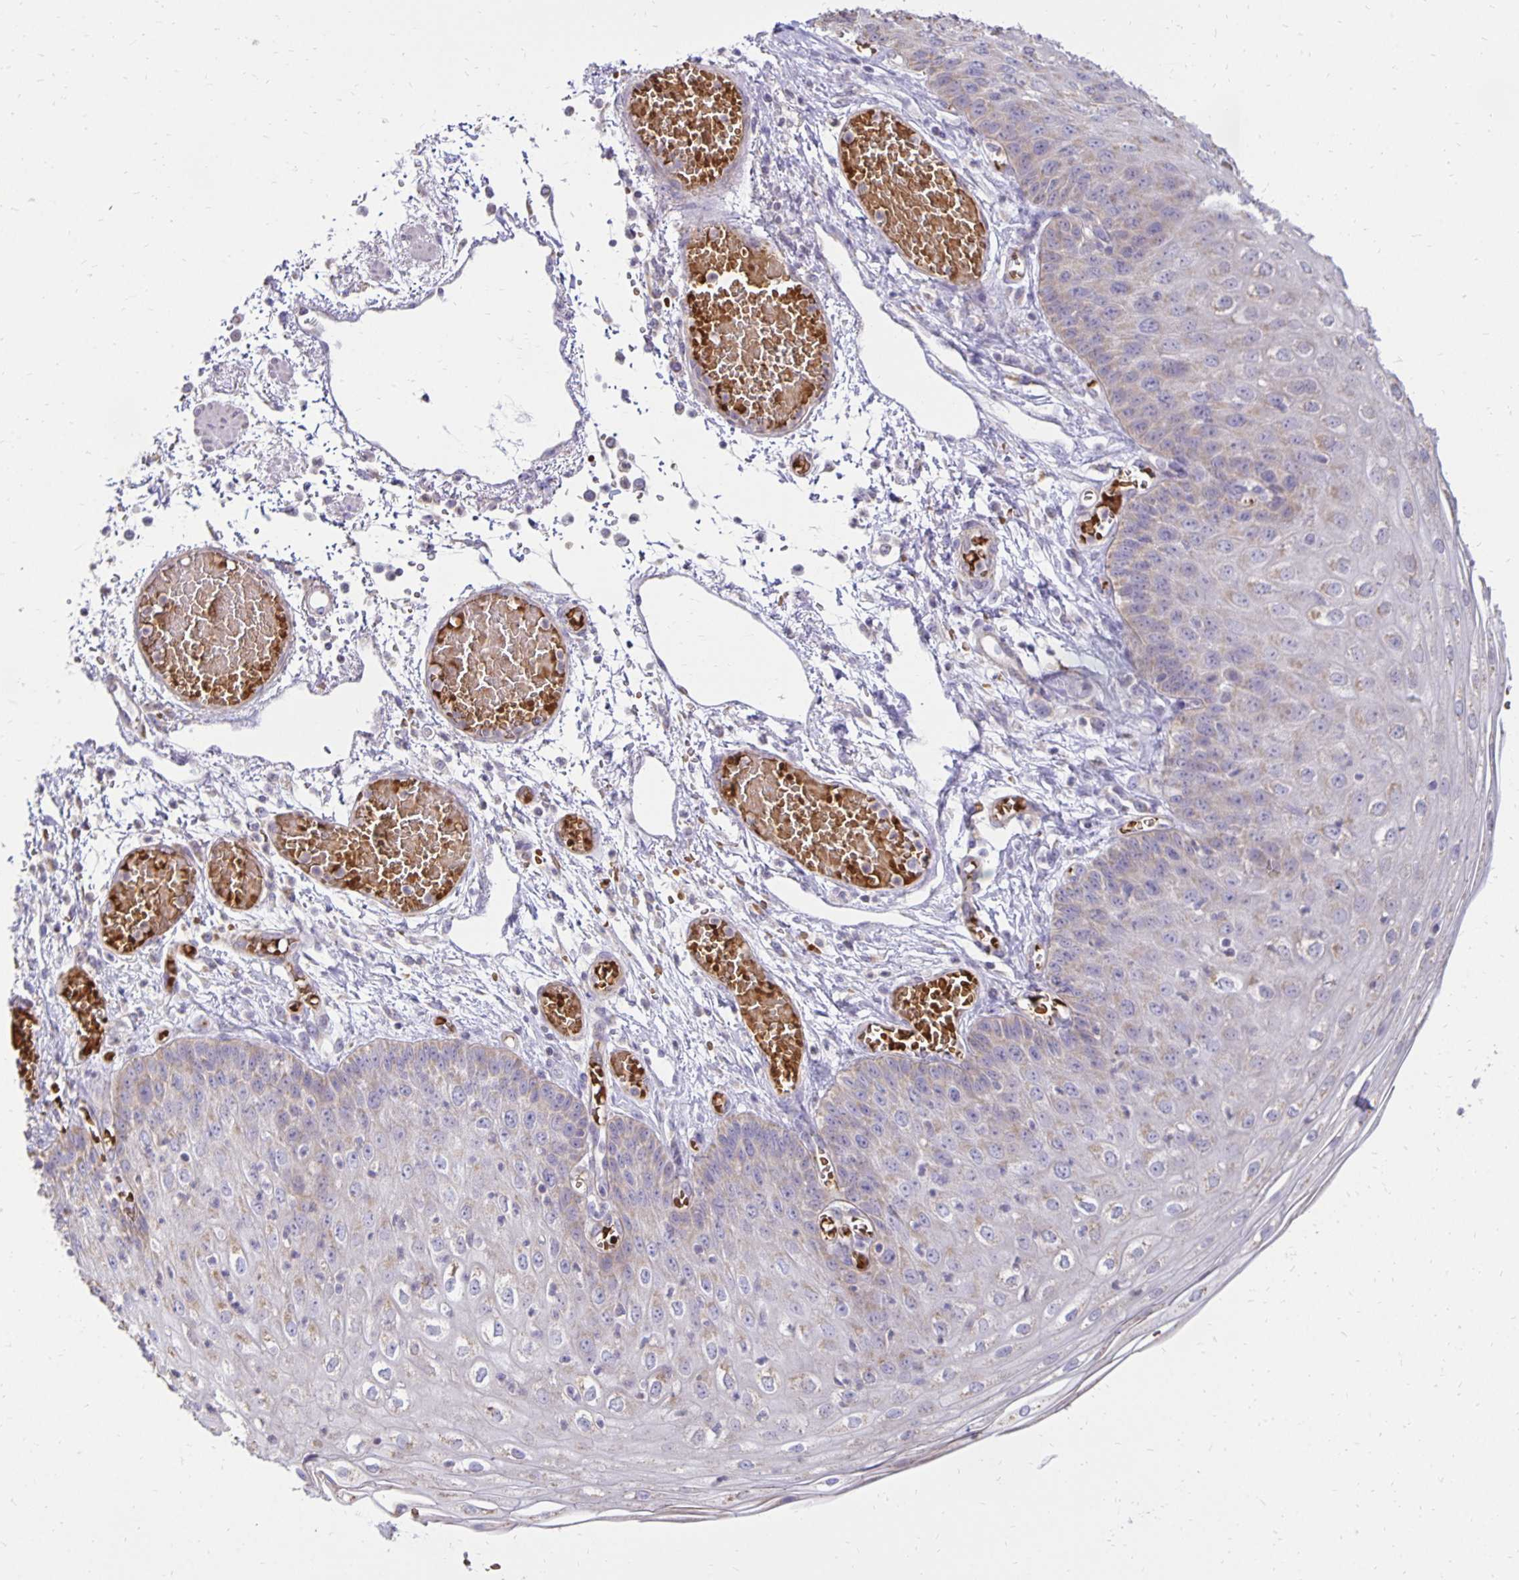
{"staining": {"intensity": "negative", "quantity": "none", "location": "none"}, "tissue": "esophagus", "cell_type": "Squamous epithelial cells", "image_type": "normal", "snomed": [{"axis": "morphology", "description": "Normal tissue, NOS"}, {"axis": "morphology", "description": "Adenocarcinoma, NOS"}, {"axis": "topography", "description": "Esophagus"}], "caption": "Immunohistochemistry (IHC) image of normal esophagus stained for a protein (brown), which reveals no positivity in squamous epithelial cells. (DAB immunohistochemistry (IHC) with hematoxylin counter stain).", "gene": "FN3K", "patient": {"sex": "male", "age": 81}}